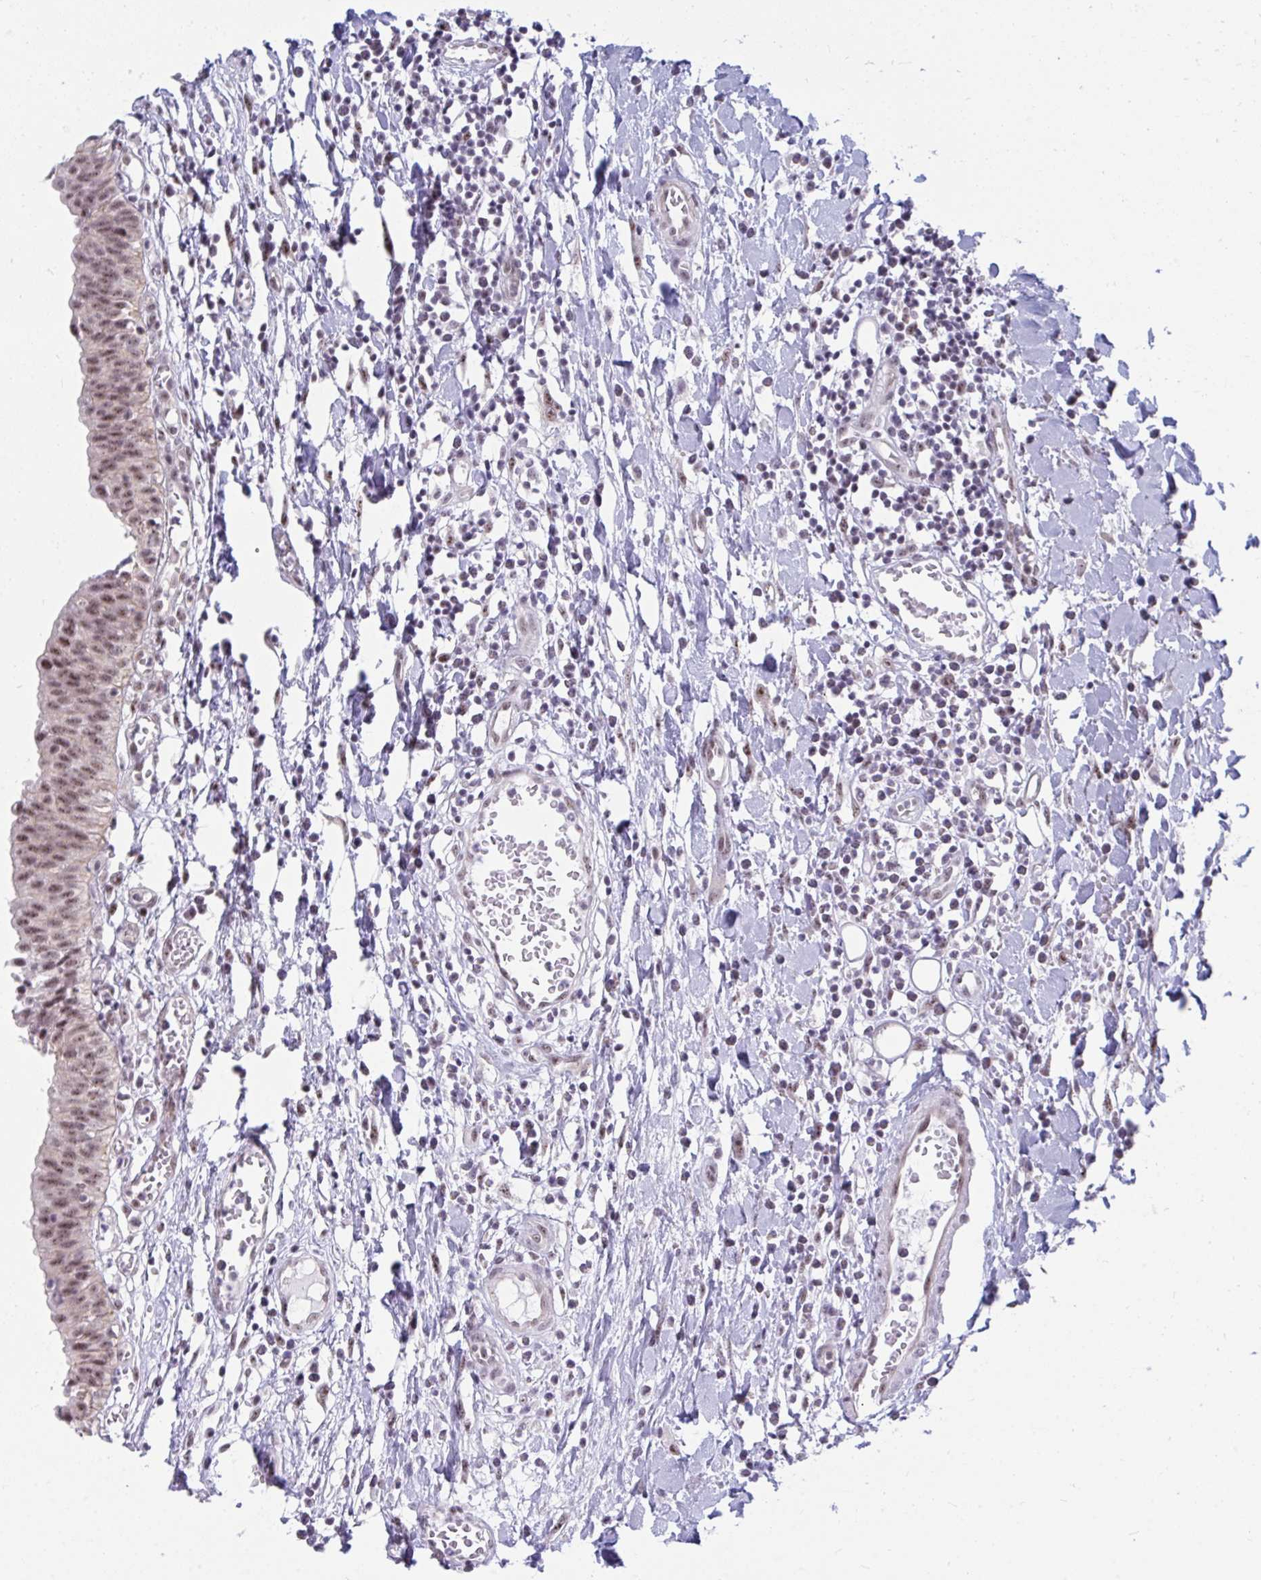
{"staining": {"intensity": "moderate", "quantity": ">75%", "location": "nuclear"}, "tissue": "urinary bladder", "cell_type": "Urothelial cells", "image_type": "normal", "snomed": [{"axis": "morphology", "description": "Normal tissue, NOS"}, {"axis": "topography", "description": "Urinary bladder"}], "caption": "The histopathology image demonstrates immunohistochemical staining of normal urinary bladder. There is moderate nuclear positivity is seen in about >75% of urothelial cells.", "gene": "PRR14", "patient": {"sex": "male", "age": 64}}